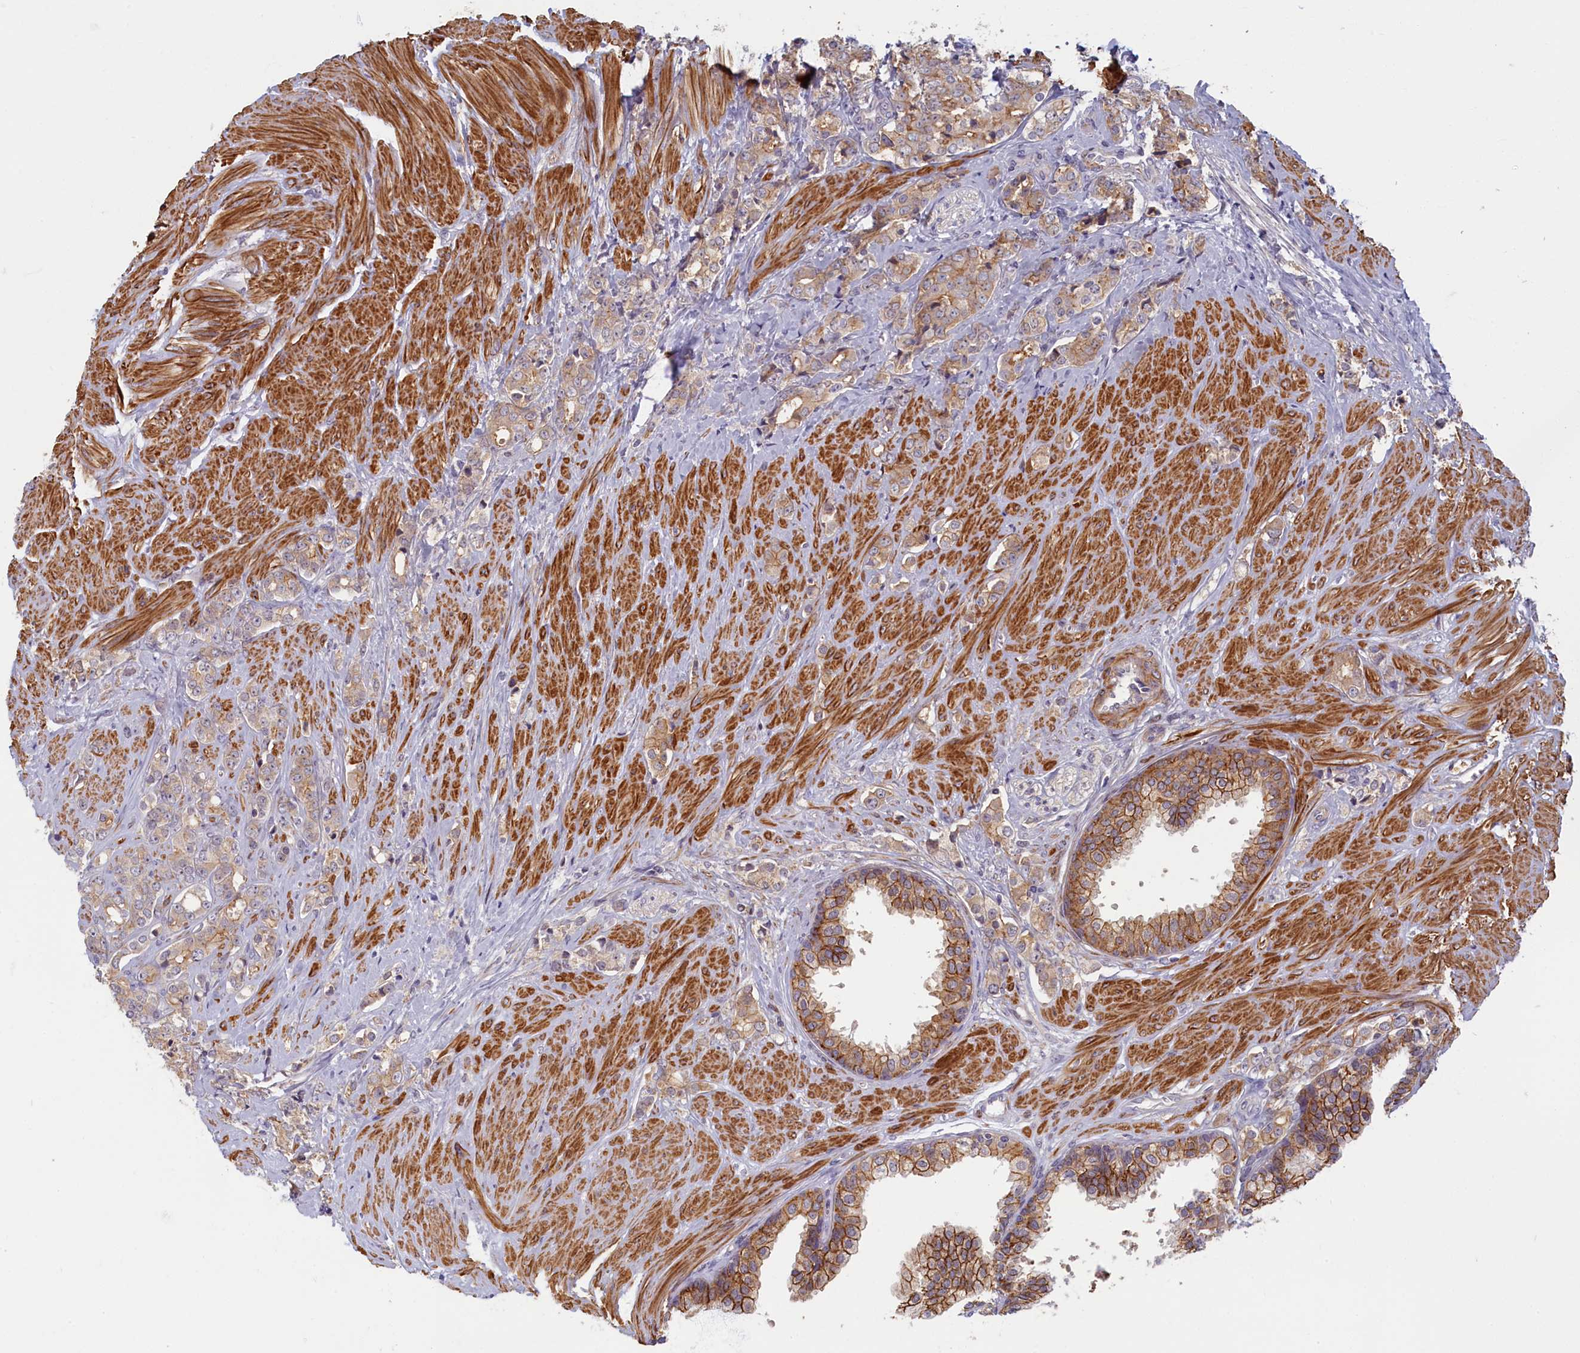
{"staining": {"intensity": "weak", "quantity": ">75%", "location": "cytoplasmic/membranous"}, "tissue": "prostate cancer", "cell_type": "Tumor cells", "image_type": "cancer", "snomed": [{"axis": "morphology", "description": "Adenocarcinoma, High grade"}, {"axis": "topography", "description": "Prostate"}], "caption": "Prostate cancer (adenocarcinoma (high-grade)) was stained to show a protein in brown. There is low levels of weak cytoplasmic/membranous staining in approximately >75% of tumor cells.", "gene": "TRPM4", "patient": {"sex": "male", "age": 62}}